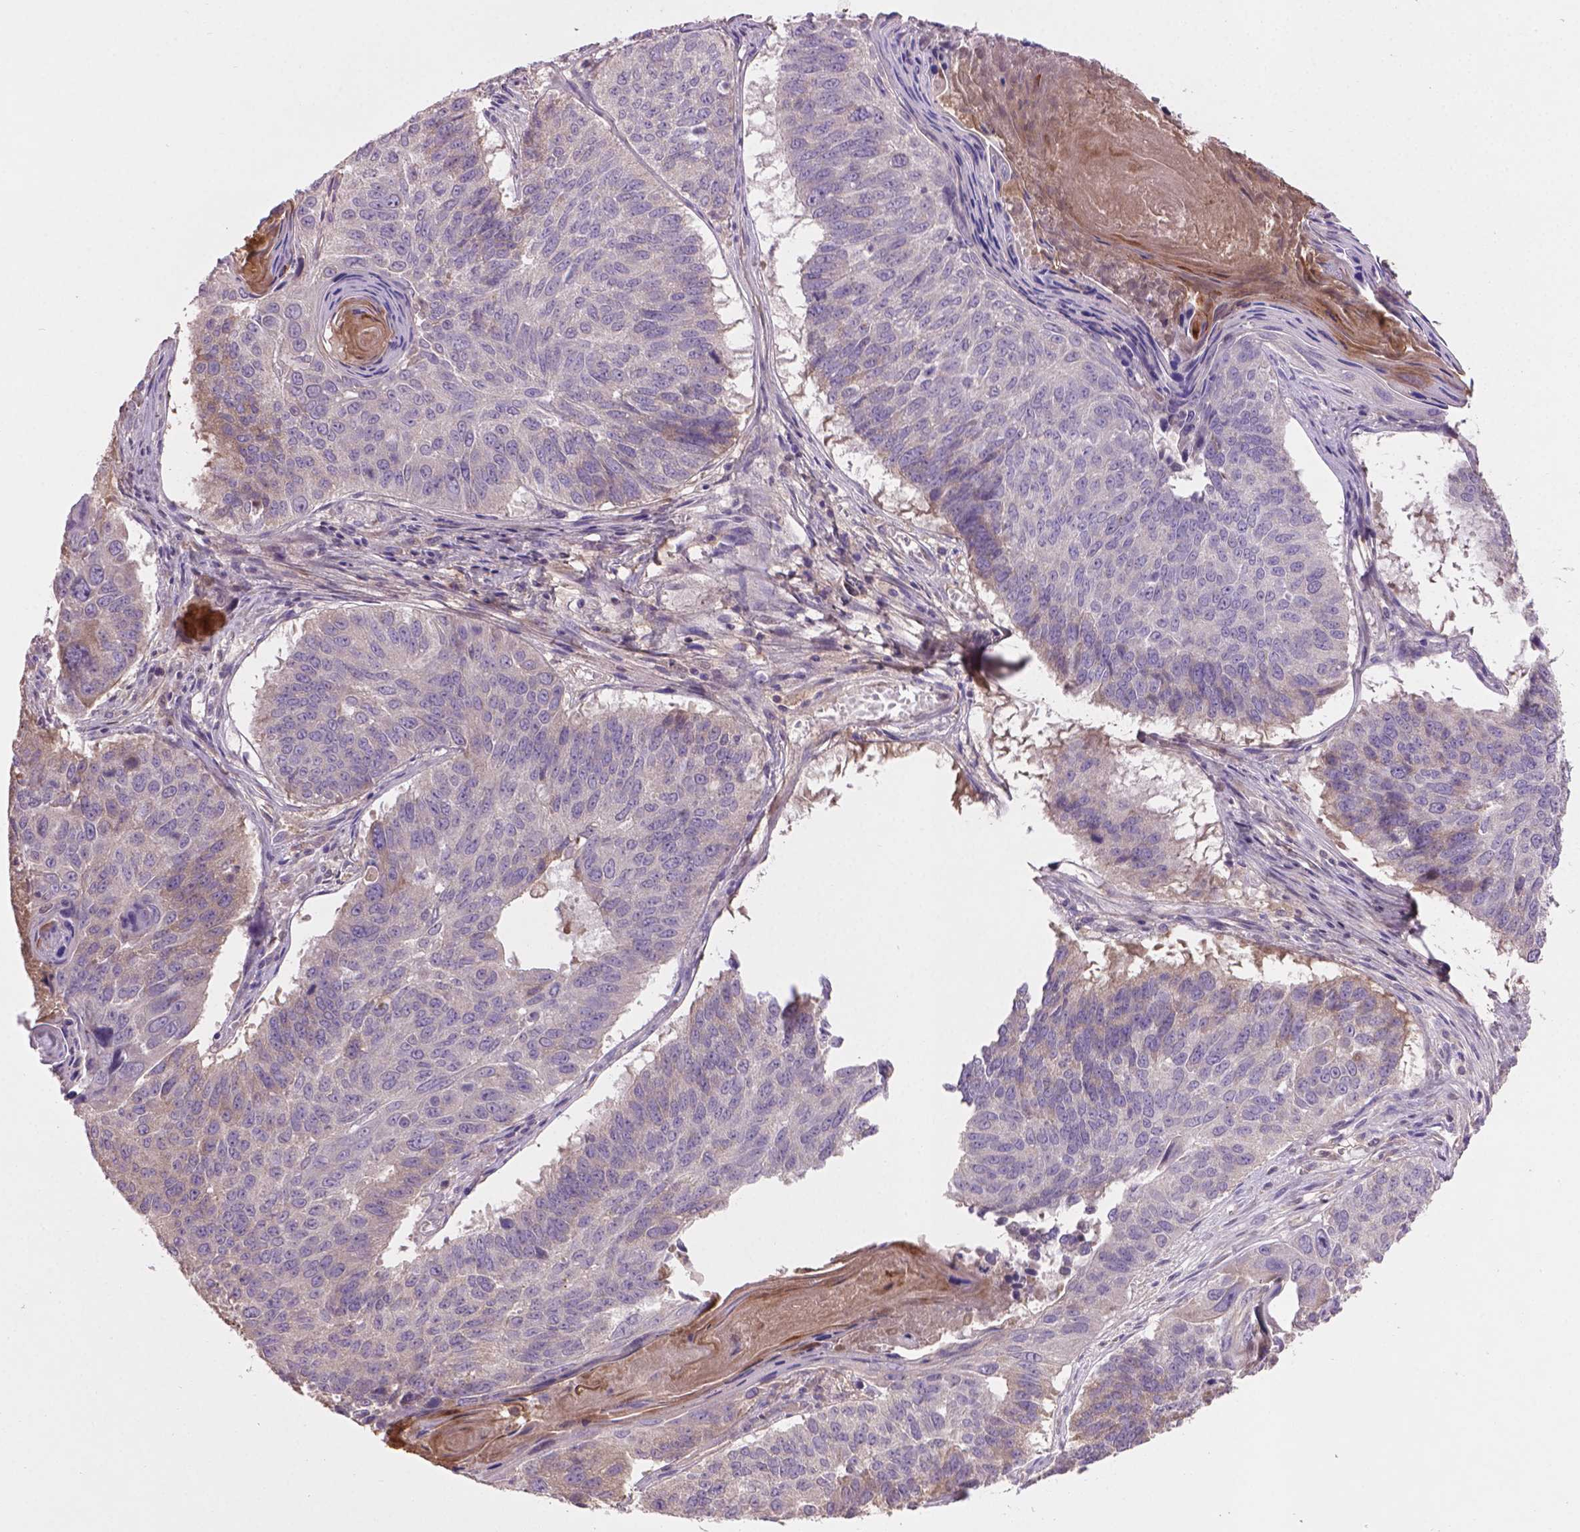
{"staining": {"intensity": "negative", "quantity": "none", "location": "none"}, "tissue": "lung cancer", "cell_type": "Tumor cells", "image_type": "cancer", "snomed": [{"axis": "morphology", "description": "Squamous cell carcinoma, NOS"}, {"axis": "topography", "description": "Lung"}], "caption": "High power microscopy photomicrograph of an IHC photomicrograph of lung cancer, revealing no significant staining in tumor cells.", "gene": "SOX17", "patient": {"sex": "male", "age": 73}}